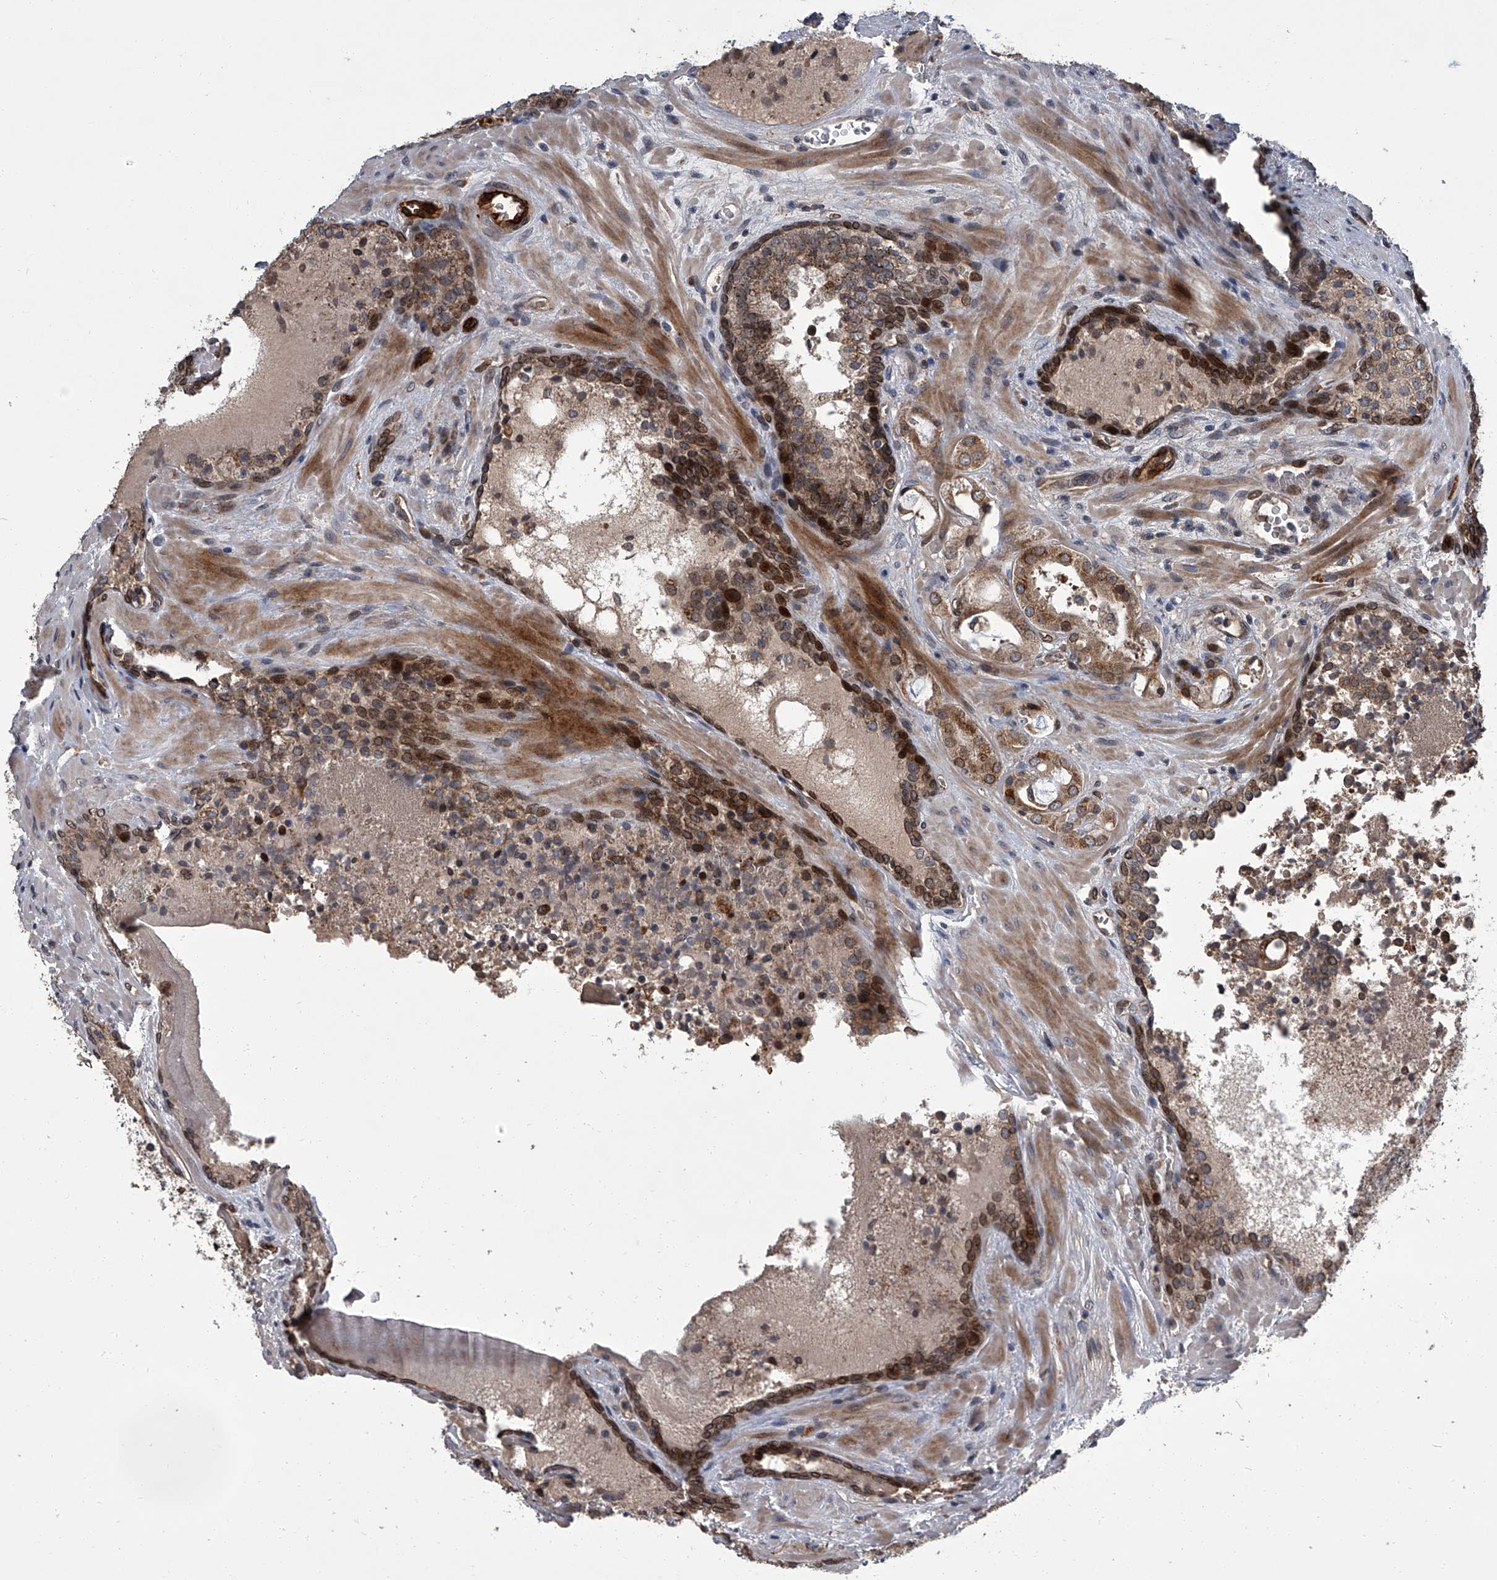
{"staining": {"intensity": "moderate", "quantity": ">75%", "location": "cytoplasmic/membranous,nuclear"}, "tissue": "prostate cancer", "cell_type": "Tumor cells", "image_type": "cancer", "snomed": [{"axis": "morphology", "description": "Adenocarcinoma, Low grade"}, {"axis": "topography", "description": "Prostate"}], "caption": "Low-grade adenocarcinoma (prostate) was stained to show a protein in brown. There is medium levels of moderate cytoplasmic/membranous and nuclear staining in approximately >75% of tumor cells.", "gene": "LRRC8C", "patient": {"sex": "male", "age": 67}}